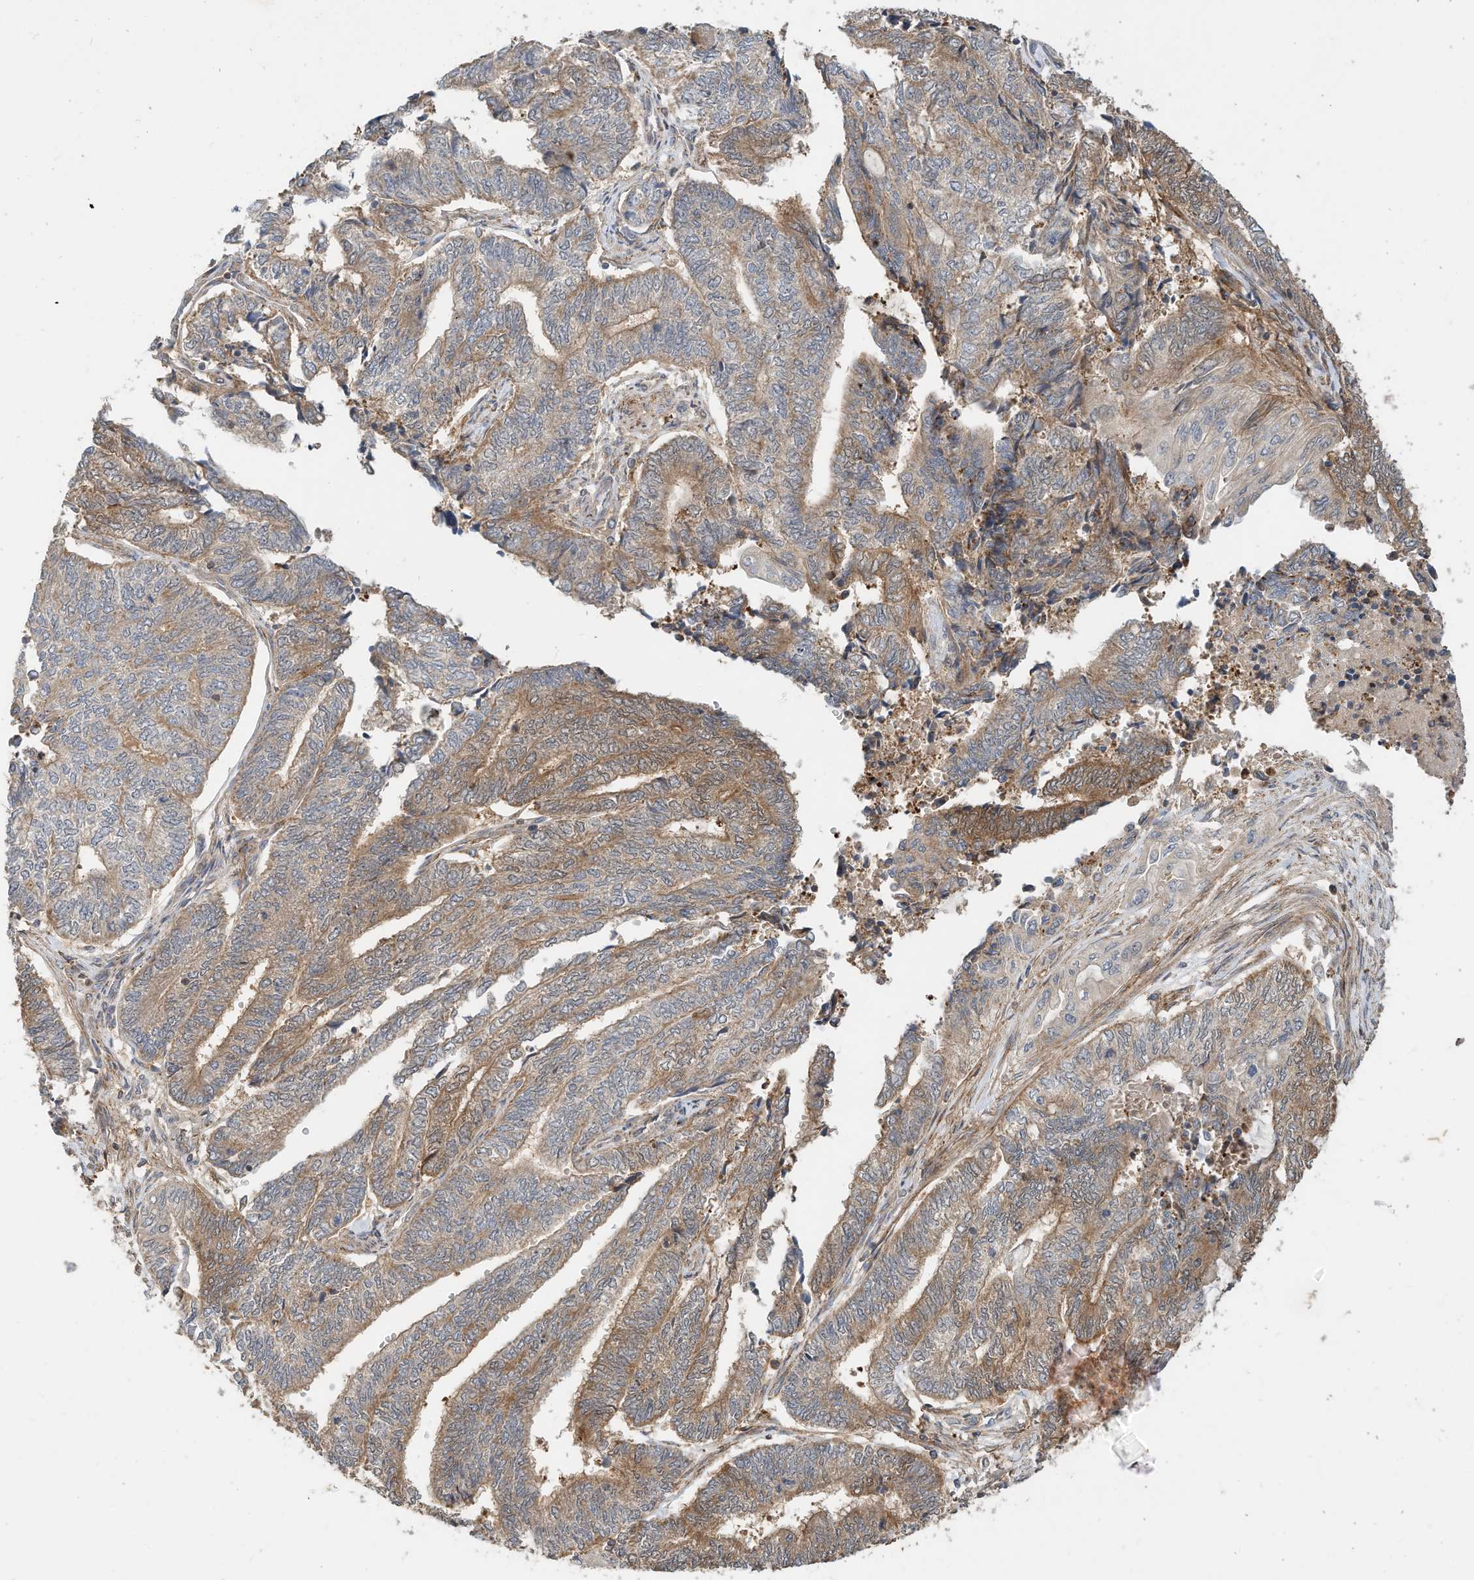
{"staining": {"intensity": "moderate", "quantity": ">75%", "location": "cytoplasmic/membranous"}, "tissue": "endometrial cancer", "cell_type": "Tumor cells", "image_type": "cancer", "snomed": [{"axis": "morphology", "description": "Adenocarcinoma, NOS"}, {"axis": "topography", "description": "Uterus"}, {"axis": "topography", "description": "Endometrium"}], "caption": "DAB immunohistochemical staining of human endometrial adenocarcinoma displays moderate cytoplasmic/membranous protein staining in approximately >75% of tumor cells.", "gene": "CPAMD8", "patient": {"sex": "female", "age": 70}}